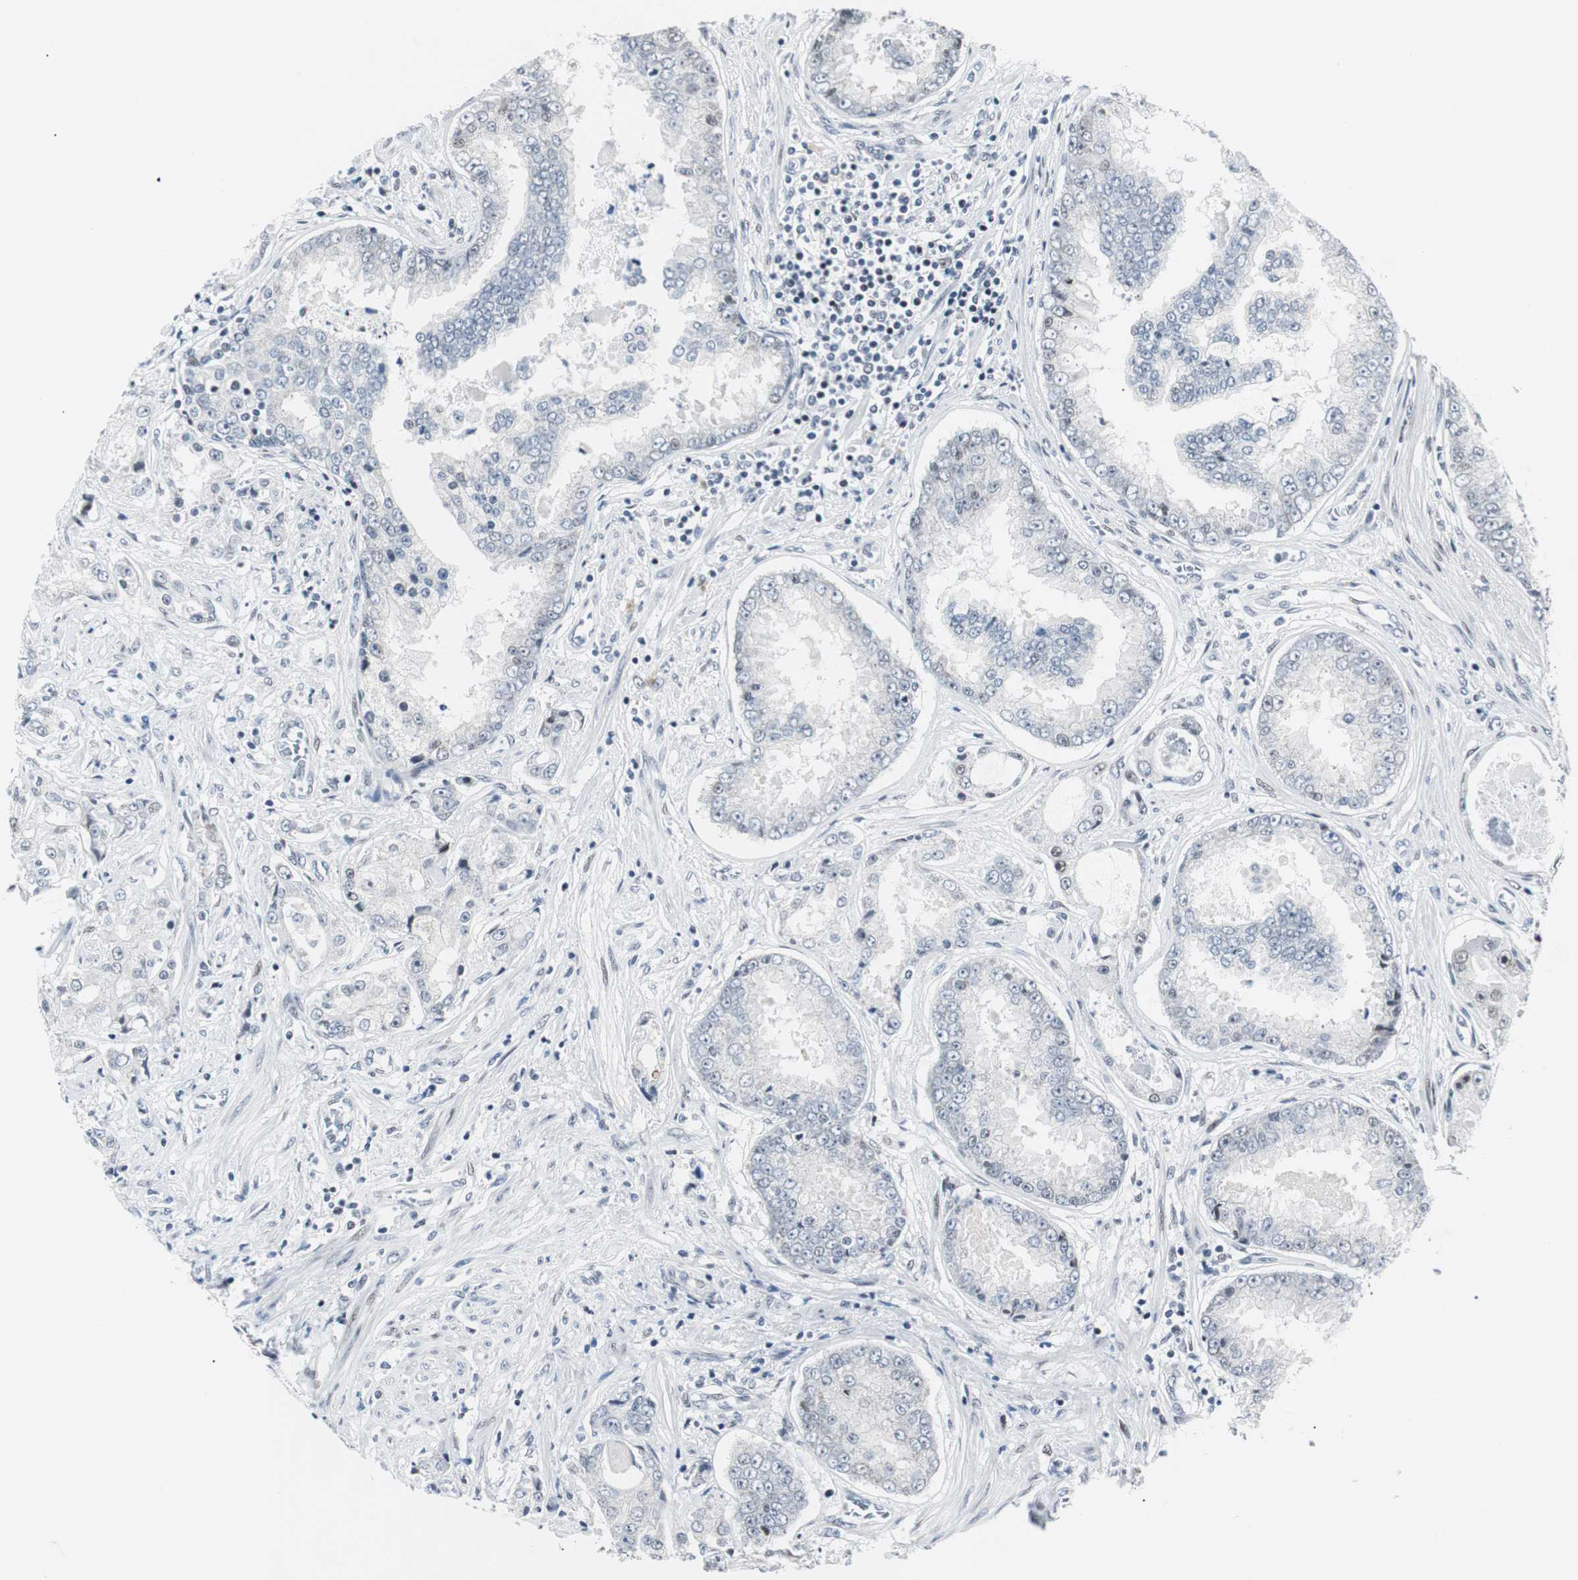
{"staining": {"intensity": "negative", "quantity": "none", "location": "none"}, "tissue": "prostate cancer", "cell_type": "Tumor cells", "image_type": "cancer", "snomed": [{"axis": "morphology", "description": "Adenocarcinoma, High grade"}, {"axis": "topography", "description": "Prostate"}], "caption": "The immunohistochemistry (IHC) photomicrograph has no significant staining in tumor cells of prostate high-grade adenocarcinoma tissue.", "gene": "MTA1", "patient": {"sex": "male", "age": 73}}